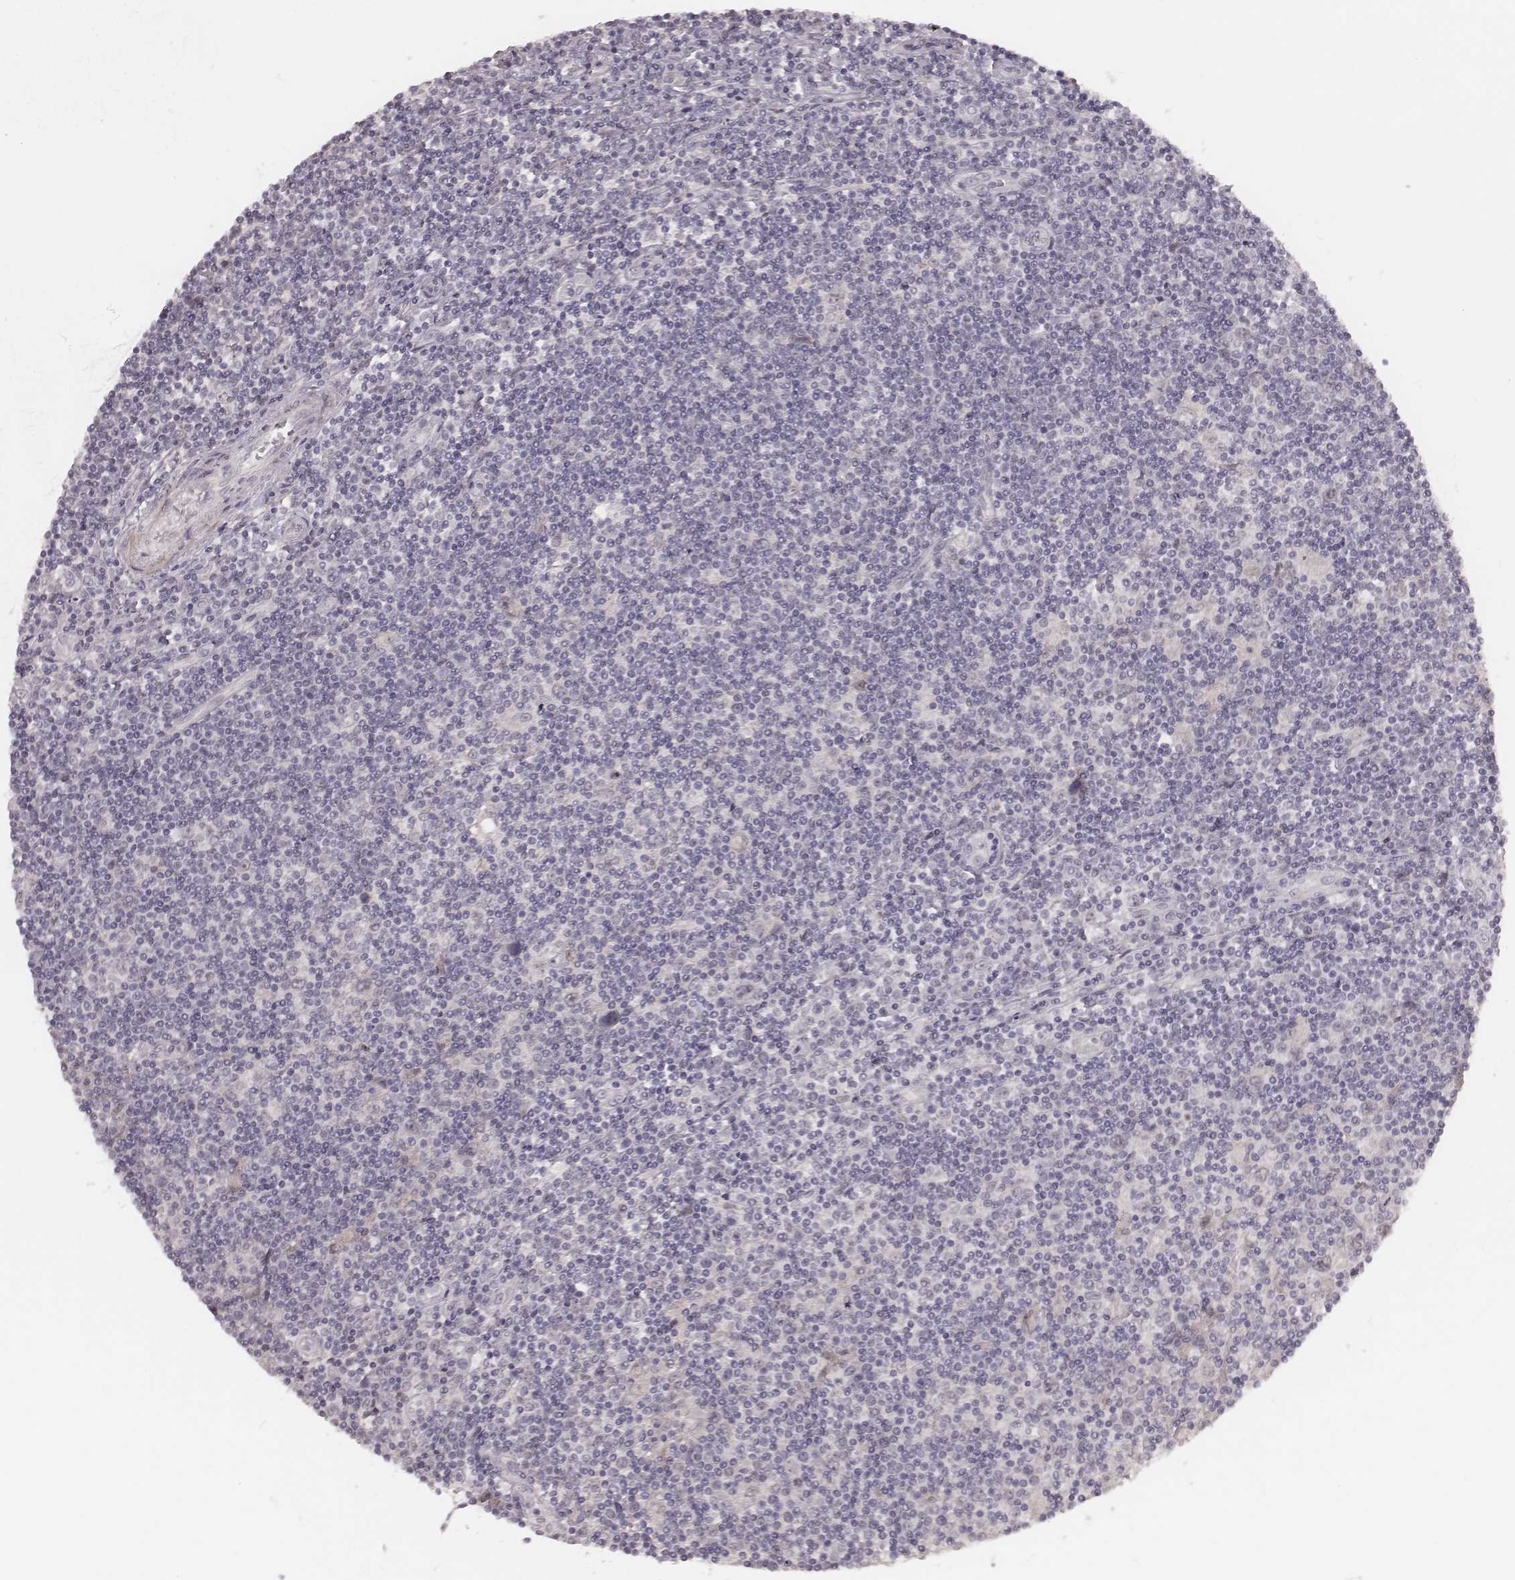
{"staining": {"intensity": "negative", "quantity": "none", "location": "none"}, "tissue": "lymphoma", "cell_type": "Tumor cells", "image_type": "cancer", "snomed": [{"axis": "morphology", "description": "Hodgkin's disease, NOS"}, {"axis": "topography", "description": "Lymph node"}], "caption": "Hodgkin's disease stained for a protein using immunohistochemistry displays no staining tumor cells.", "gene": "FAM13B", "patient": {"sex": "male", "age": 40}}